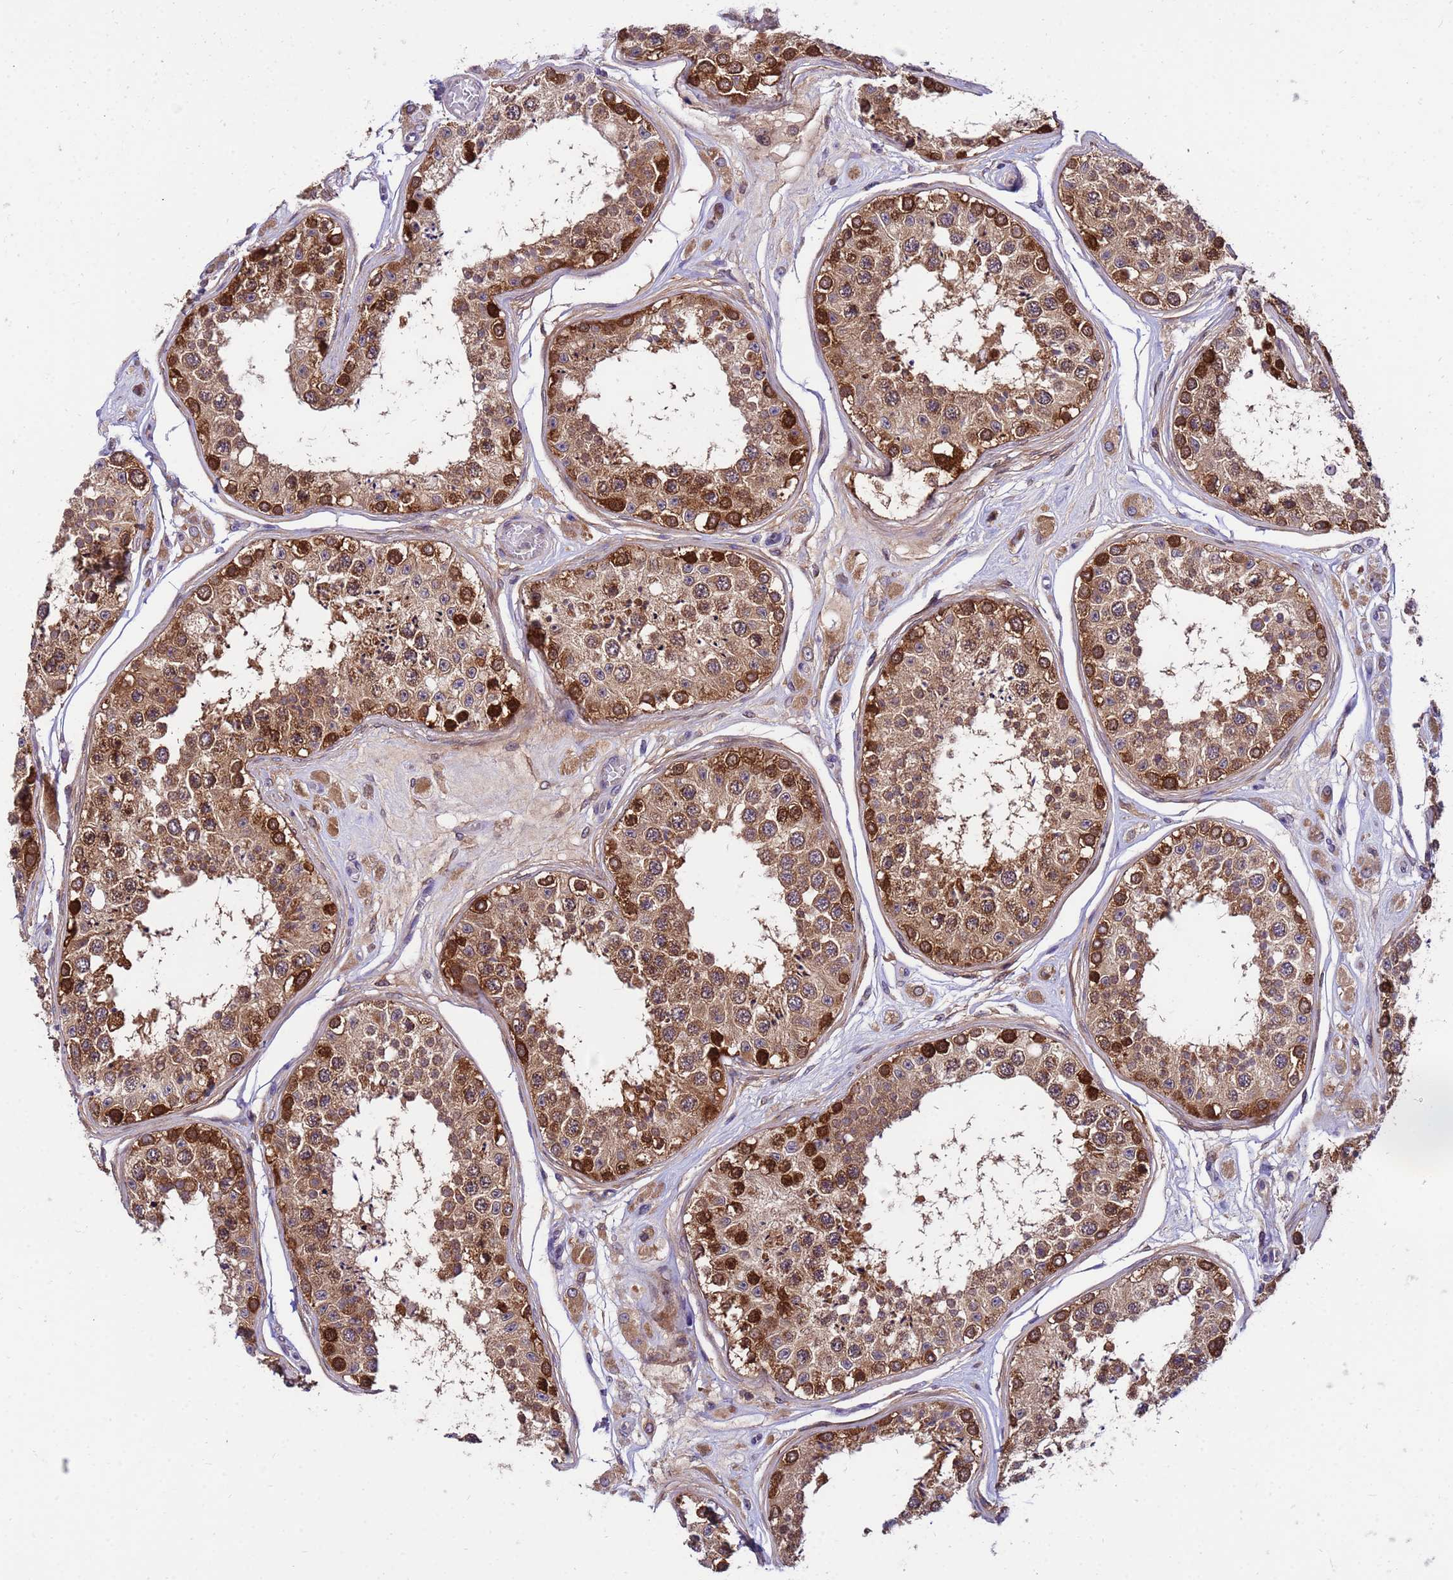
{"staining": {"intensity": "strong", "quantity": ">75%", "location": "cytoplasmic/membranous,nuclear"}, "tissue": "testis", "cell_type": "Cells in seminiferous ducts", "image_type": "normal", "snomed": [{"axis": "morphology", "description": "Normal tissue, NOS"}, {"axis": "topography", "description": "Testis"}], "caption": "This micrograph demonstrates immunohistochemistry staining of unremarkable testis, with high strong cytoplasmic/membranous,nuclear positivity in approximately >75% of cells in seminiferous ducts.", "gene": "GET3", "patient": {"sex": "male", "age": 25}}